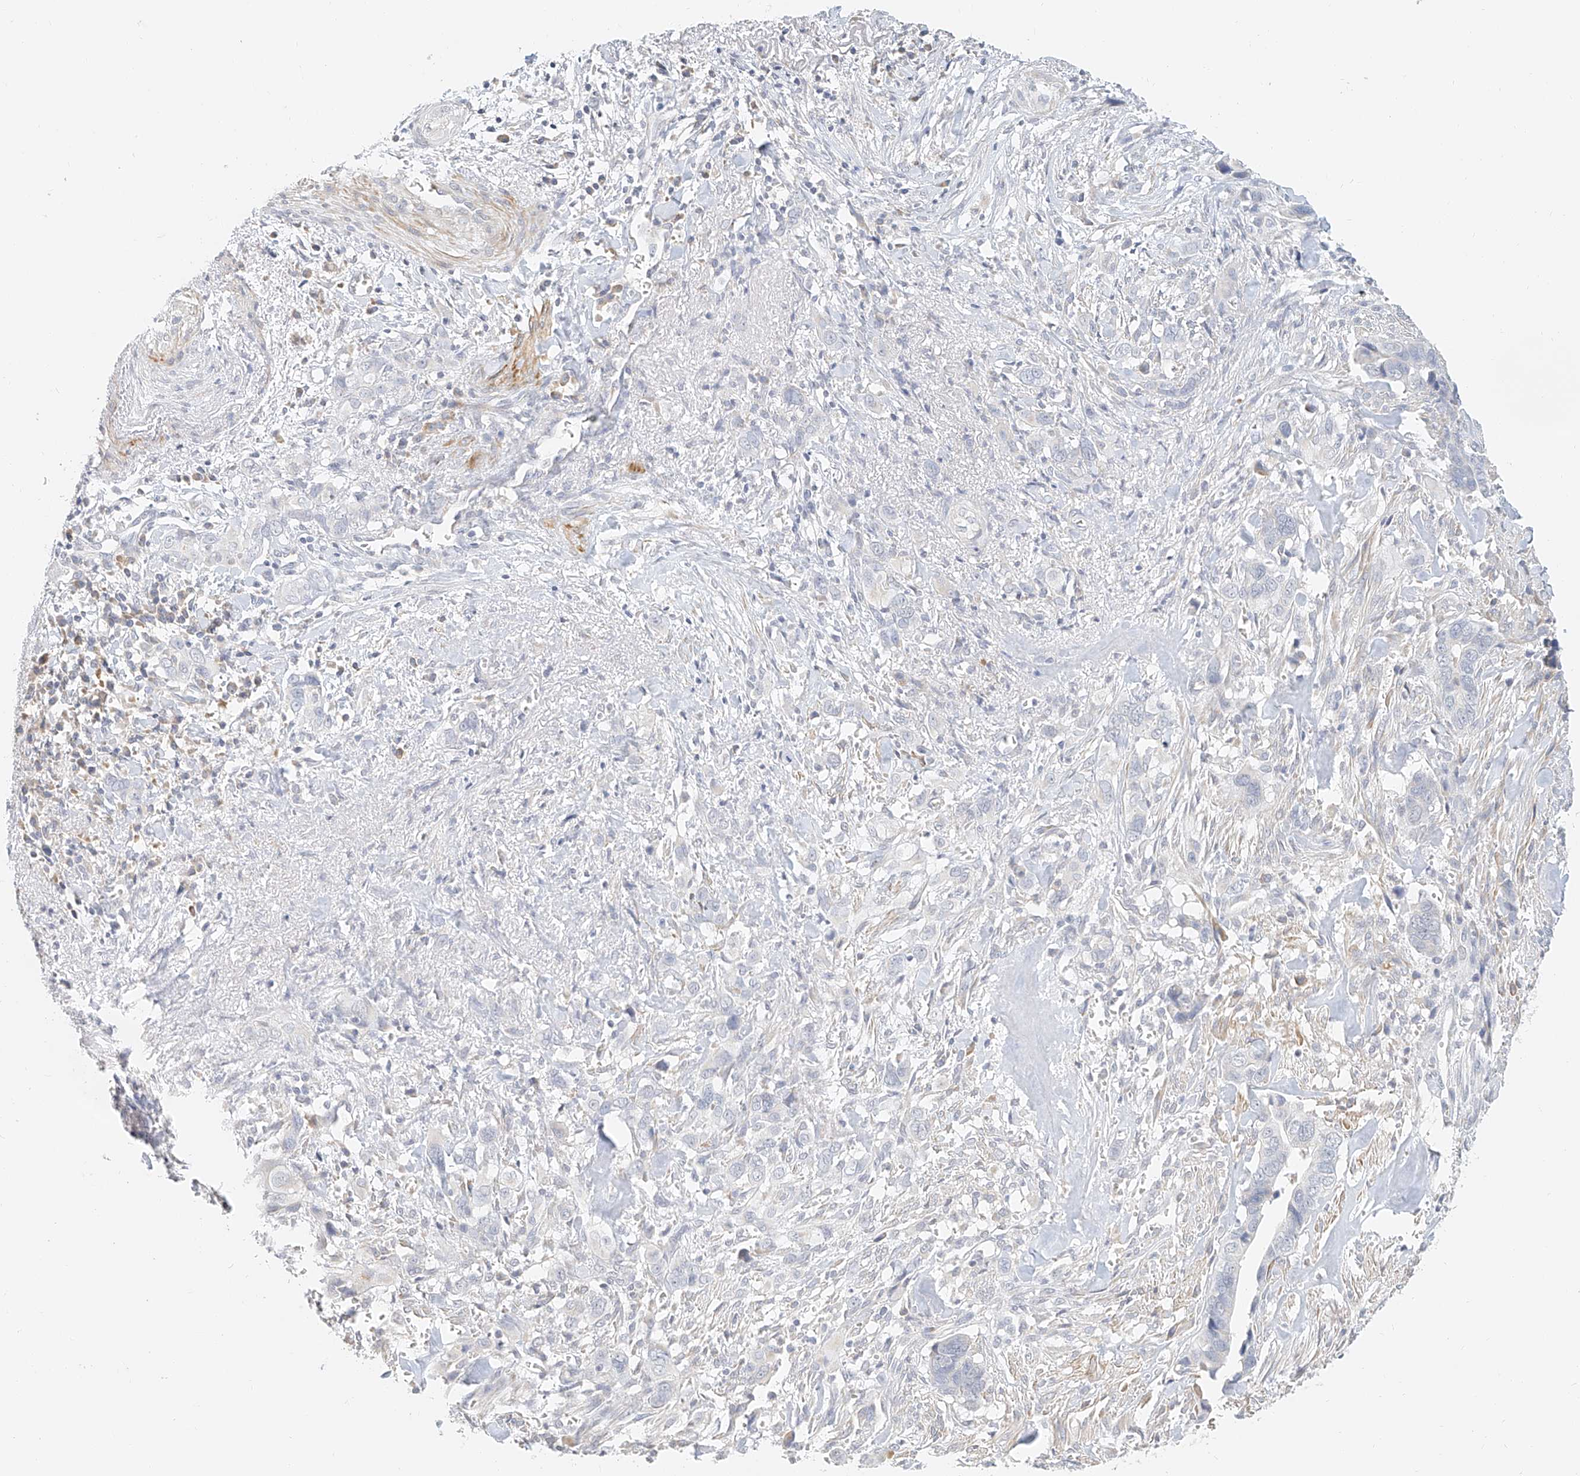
{"staining": {"intensity": "negative", "quantity": "none", "location": "none"}, "tissue": "liver cancer", "cell_type": "Tumor cells", "image_type": "cancer", "snomed": [{"axis": "morphology", "description": "Cholangiocarcinoma"}, {"axis": "topography", "description": "Liver"}], "caption": "DAB (3,3'-diaminobenzidine) immunohistochemical staining of human liver cholangiocarcinoma reveals no significant positivity in tumor cells.", "gene": "CXorf58", "patient": {"sex": "female", "age": 79}}